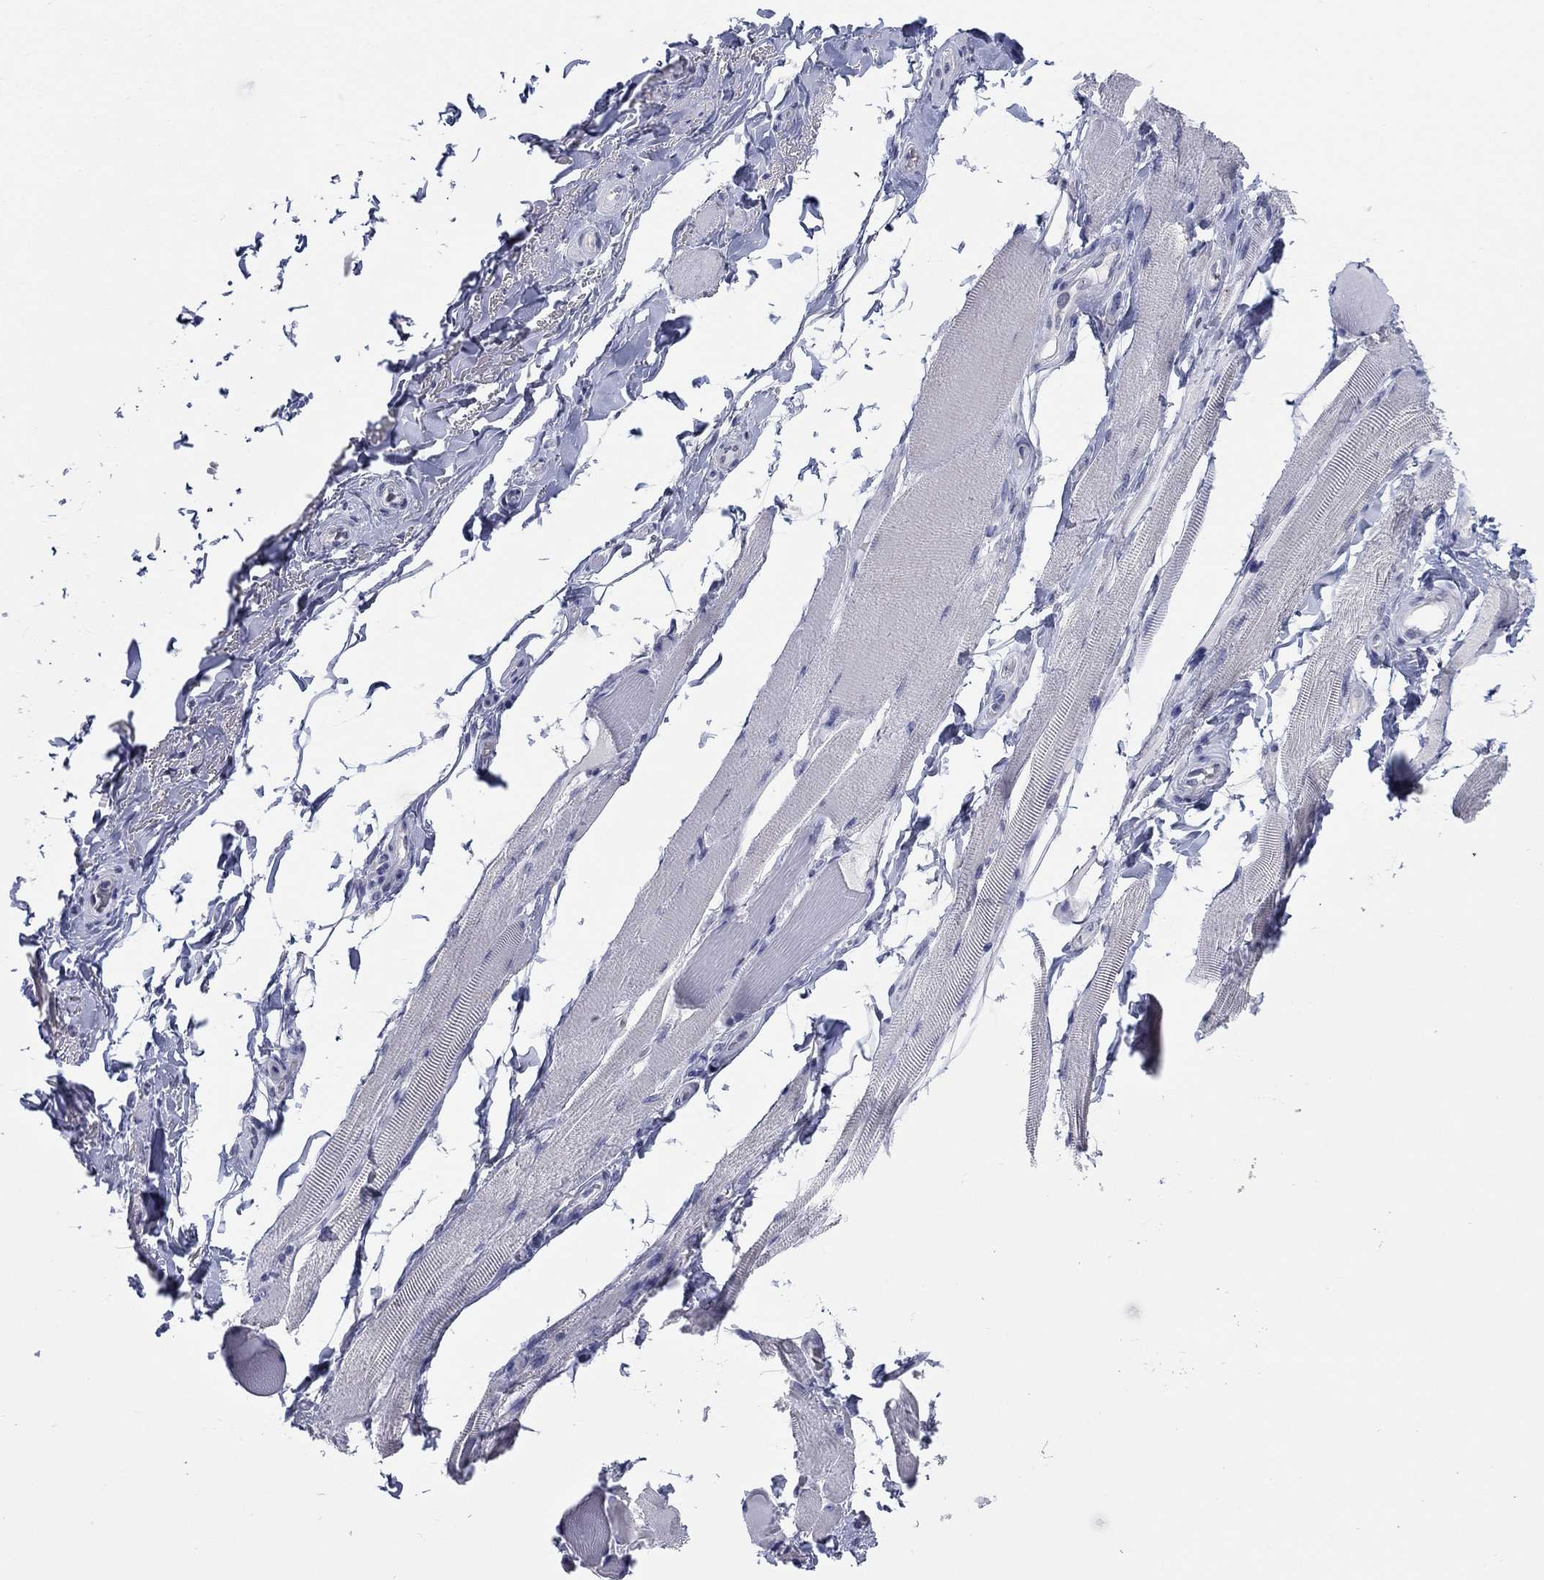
{"staining": {"intensity": "negative", "quantity": "none", "location": "none"}, "tissue": "adipose tissue", "cell_type": "Adipocytes", "image_type": "normal", "snomed": [{"axis": "morphology", "description": "Normal tissue, NOS"}, {"axis": "topography", "description": "Anal"}, {"axis": "topography", "description": "Peripheral nerve tissue"}], "caption": "IHC photomicrograph of benign adipose tissue stained for a protein (brown), which demonstrates no positivity in adipocytes. (Stains: DAB (3,3'-diaminobenzidine) IHC with hematoxylin counter stain, Microscopy: brightfield microscopy at high magnification).", "gene": "ATP6V1G2", "patient": {"sex": "male", "age": 53}}